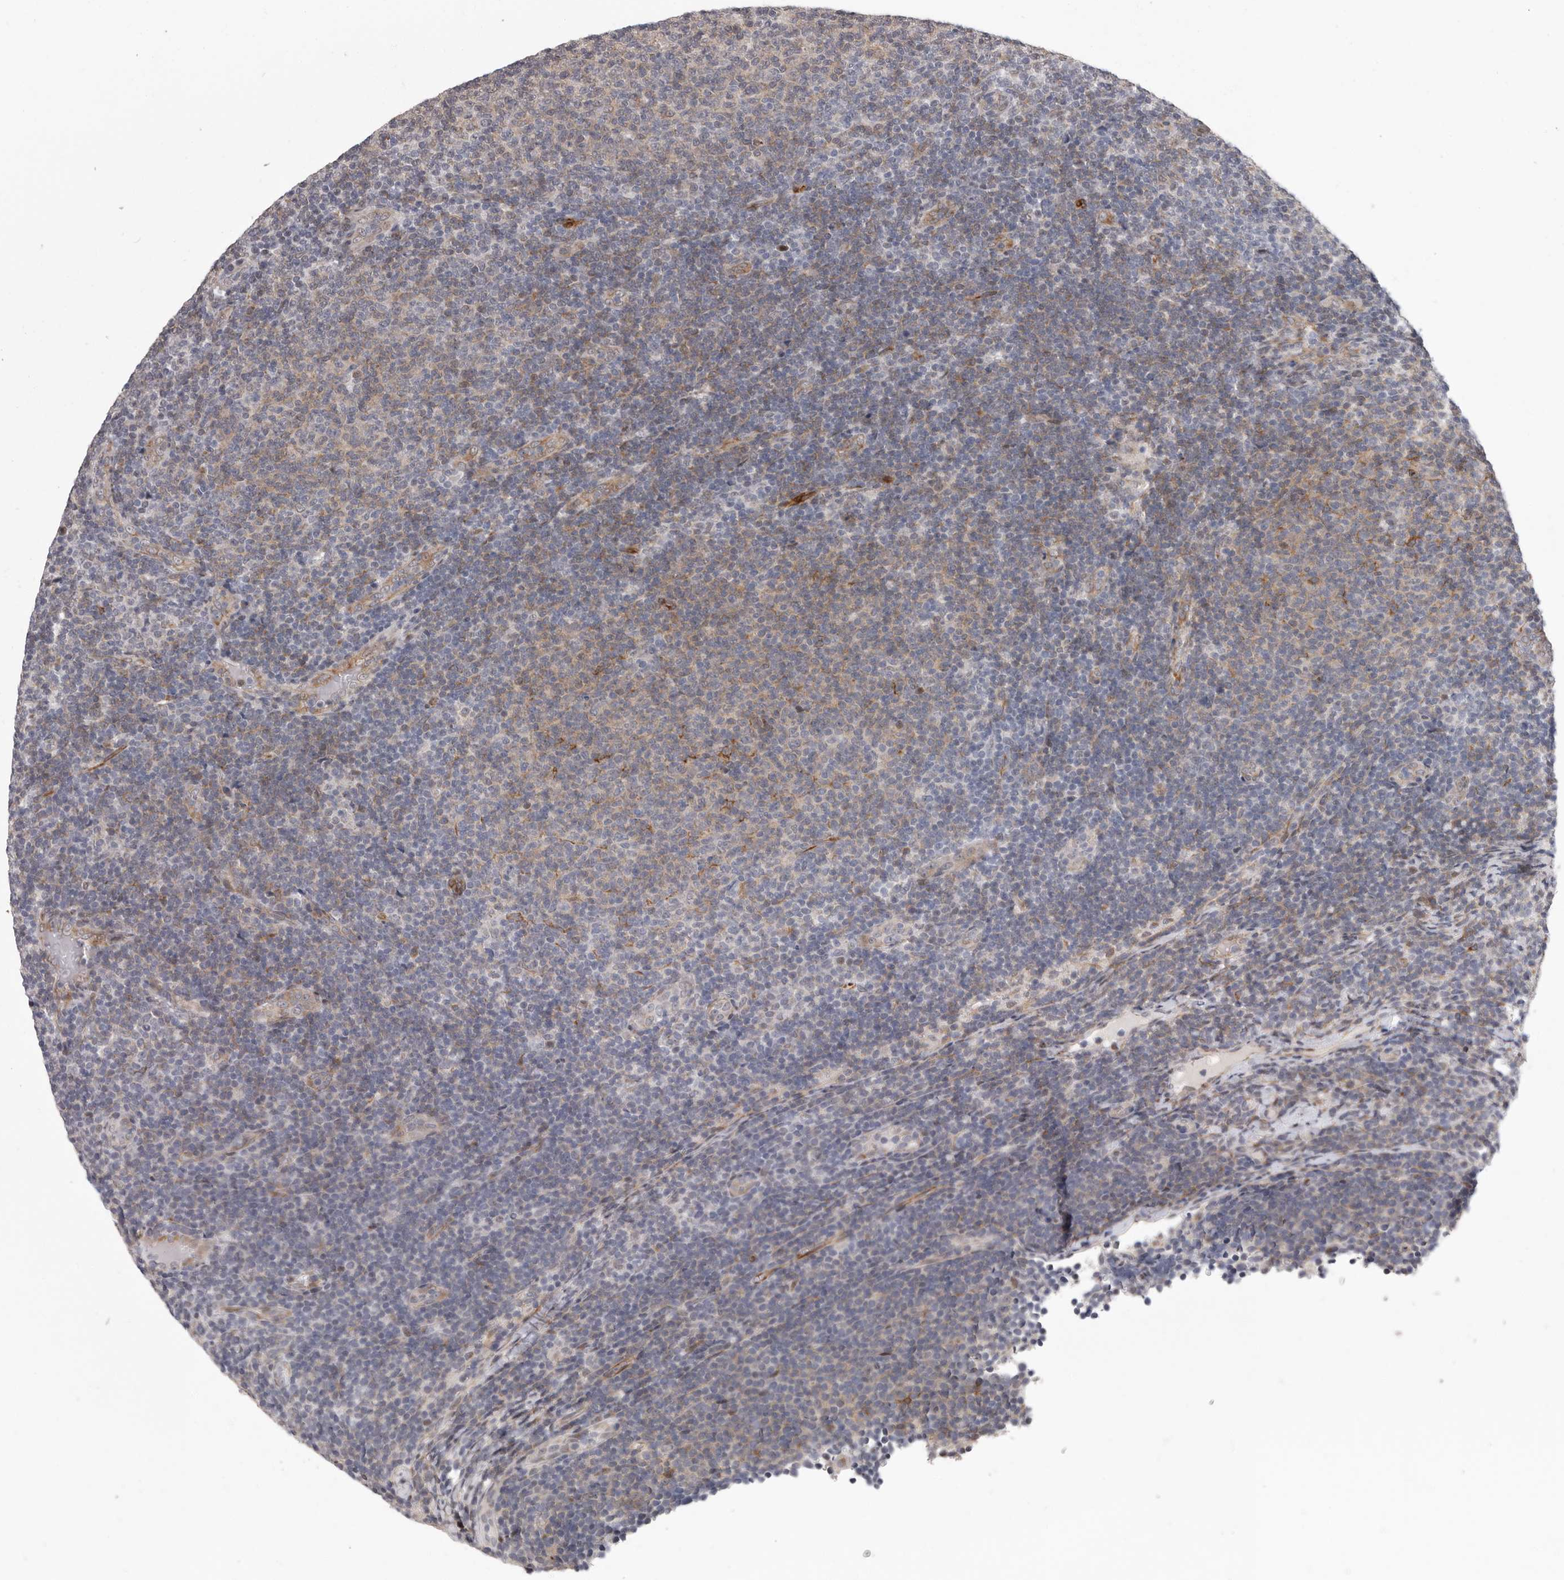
{"staining": {"intensity": "negative", "quantity": "none", "location": "none"}, "tissue": "lymphoma", "cell_type": "Tumor cells", "image_type": "cancer", "snomed": [{"axis": "morphology", "description": "Malignant lymphoma, non-Hodgkin's type, Low grade"}, {"axis": "topography", "description": "Lymph node"}], "caption": "The immunohistochemistry (IHC) image has no significant positivity in tumor cells of malignant lymphoma, non-Hodgkin's type (low-grade) tissue. (DAB immunohistochemistry, high magnification).", "gene": "RALGPS2", "patient": {"sex": "male", "age": 66}}